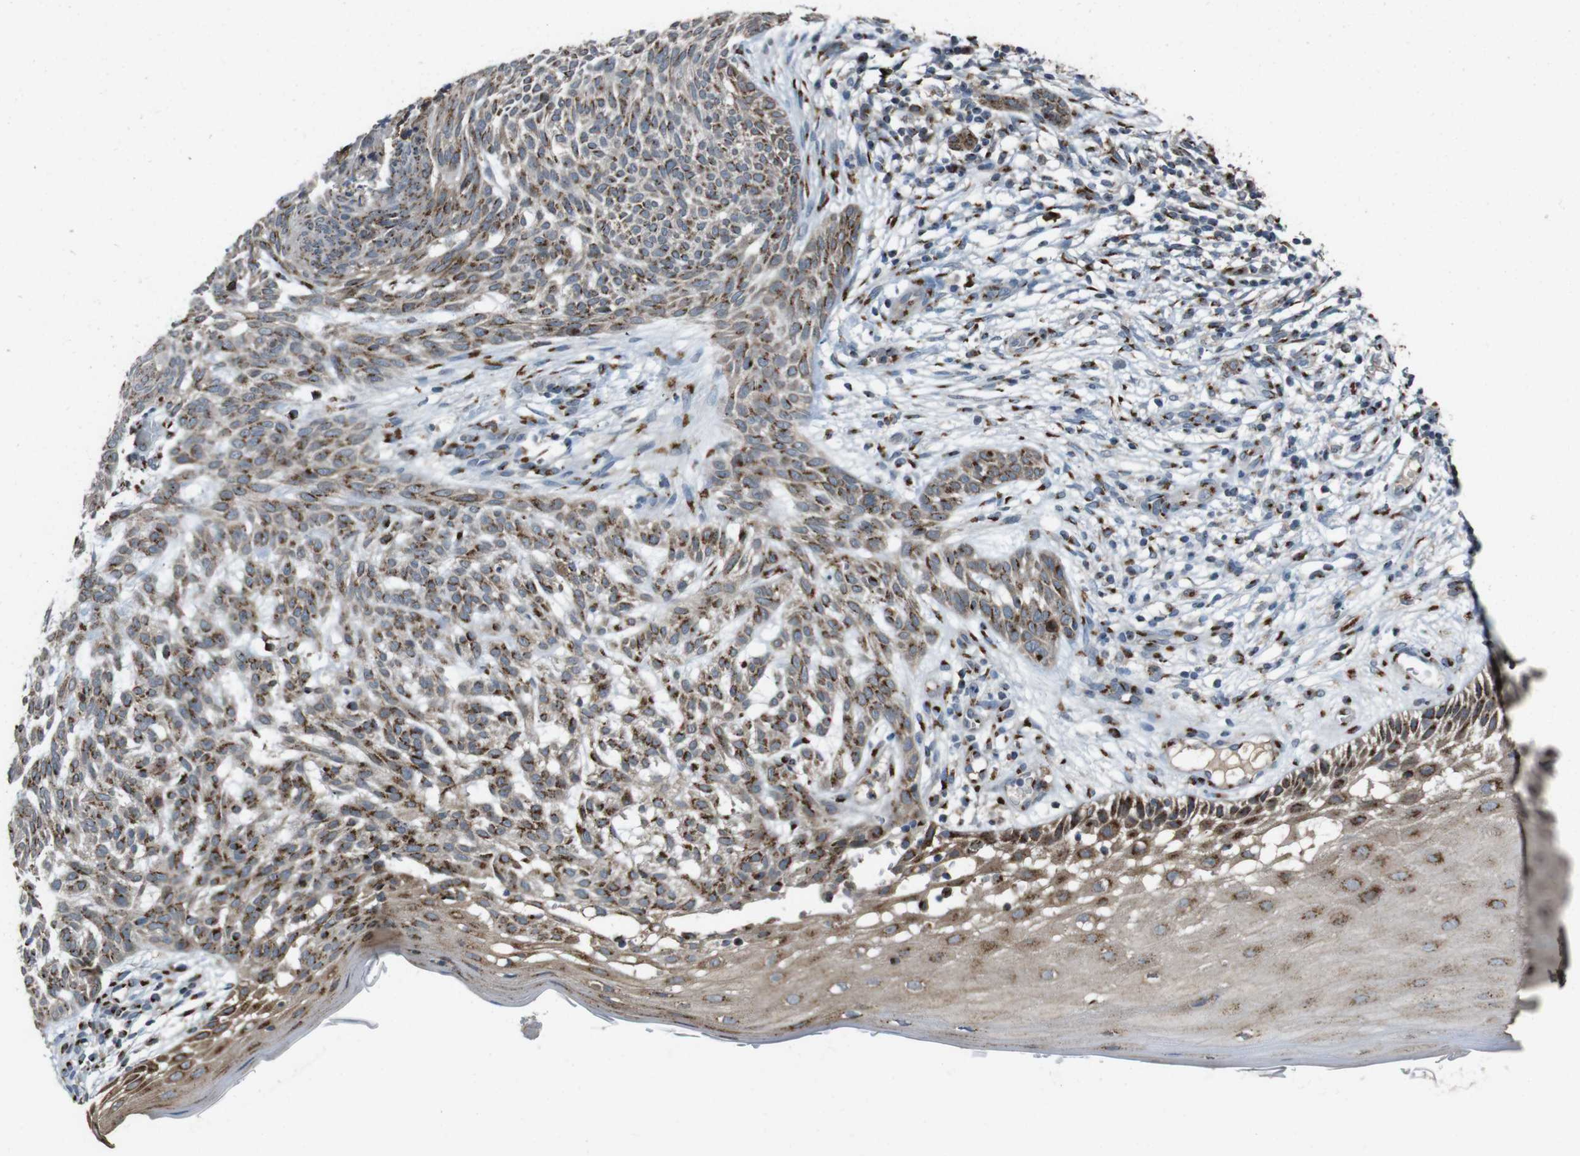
{"staining": {"intensity": "moderate", "quantity": ">75%", "location": "cytoplasmic/membranous"}, "tissue": "skin cancer", "cell_type": "Tumor cells", "image_type": "cancer", "snomed": [{"axis": "morphology", "description": "Basal cell carcinoma"}, {"axis": "topography", "description": "Skin"}], "caption": "Immunohistochemistry (IHC) of human skin basal cell carcinoma demonstrates medium levels of moderate cytoplasmic/membranous expression in approximately >75% of tumor cells. Nuclei are stained in blue.", "gene": "ZFPL1", "patient": {"sex": "female", "age": 59}}